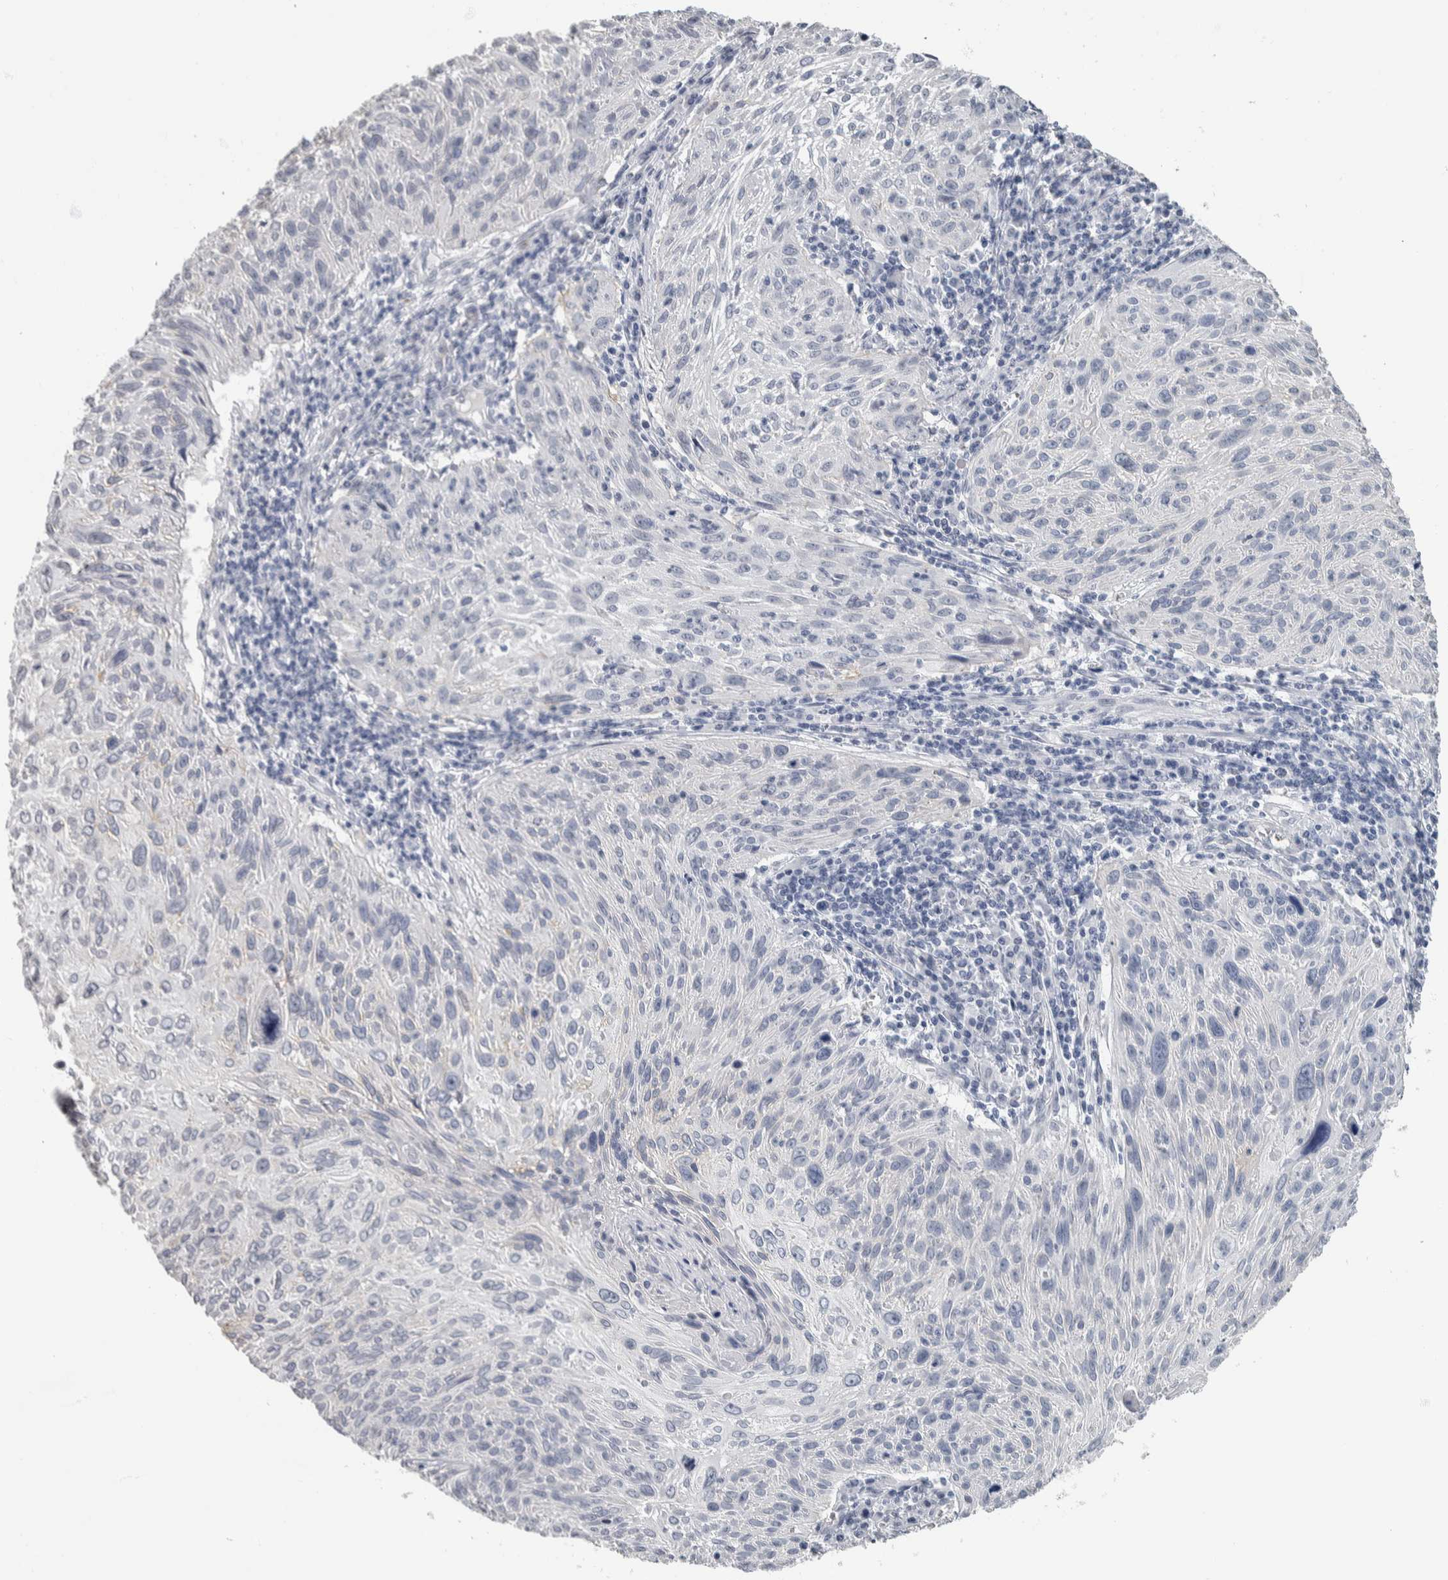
{"staining": {"intensity": "negative", "quantity": "none", "location": "none"}, "tissue": "cervical cancer", "cell_type": "Tumor cells", "image_type": "cancer", "snomed": [{"axis": "morphology", "description": "Squamous cell carcinoma, NOS"}, {"axis": "topography", "description": "Cervix"}], "caption": "Protein analysis of cervical squamous cell carcinoma demonstrates no significant staining in tumor cells. (DAB IHC with hematoxylin counter stain).", "gene": "NEFM", "patient": {"sex": "female", "age": 51}}